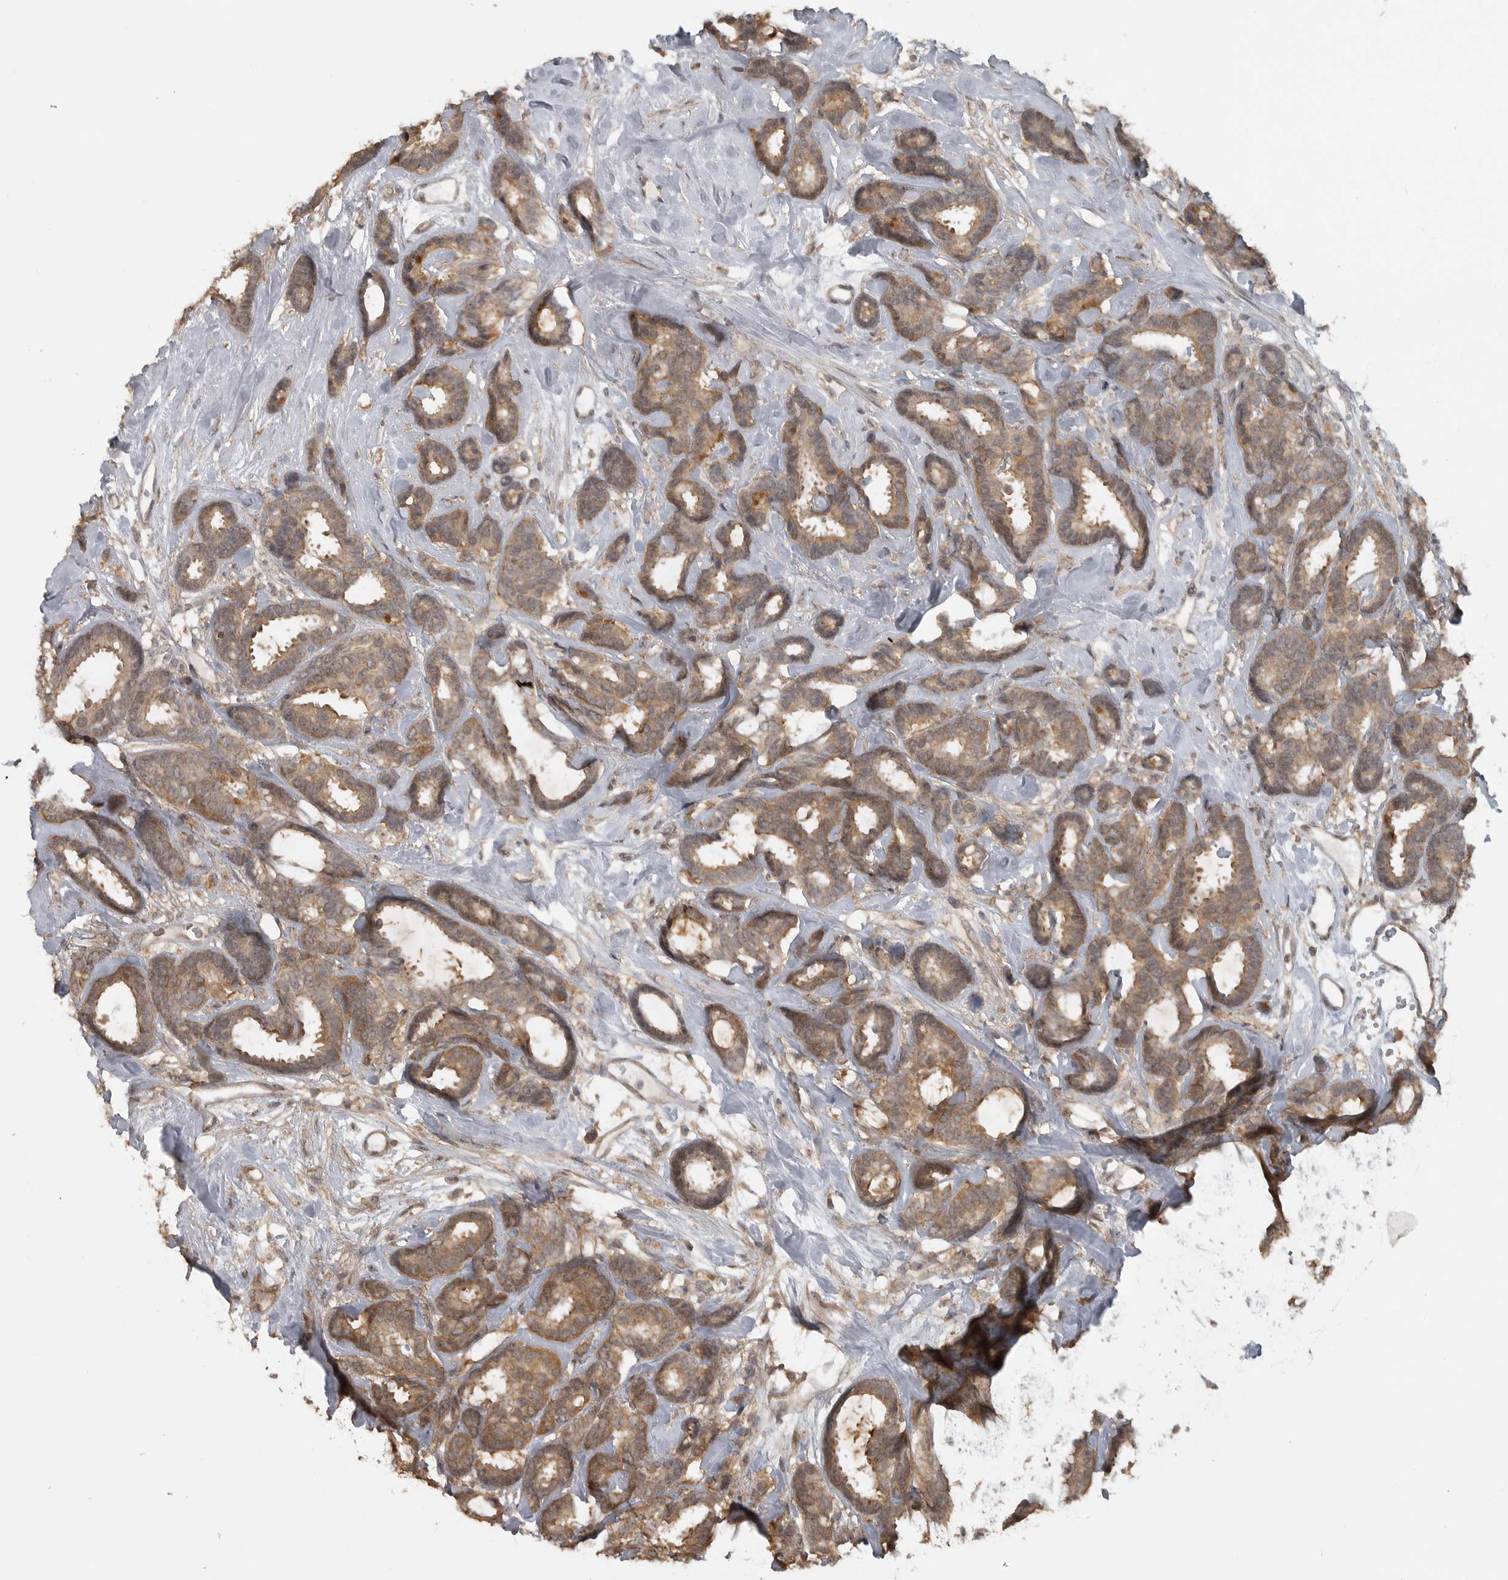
{"staining": {"intensity": "moderate", "quantity": ">75%", "location": "cytoplasmic/membranous"}, "tissue": "breast cancer", "cell_type": "Tumor cells", "image_type": "cancer", "snomed": [{"axis": "morphology", "description": "Duct carcinoma"}, {"axis": "topography", "description": "Breast"}], "caption": "Brown immunohistochemical staining in human breast cancer (invasive ductal carcinoma) displays moderate cytoplasmic/membranous positivity in about >75% of tumor cells. Immunohistochemistry (ihc) stains the protein in brown and the nuclei are stained blue.", "gene": "LLGL1", "patient": {"sex": "female", "age": 87}}